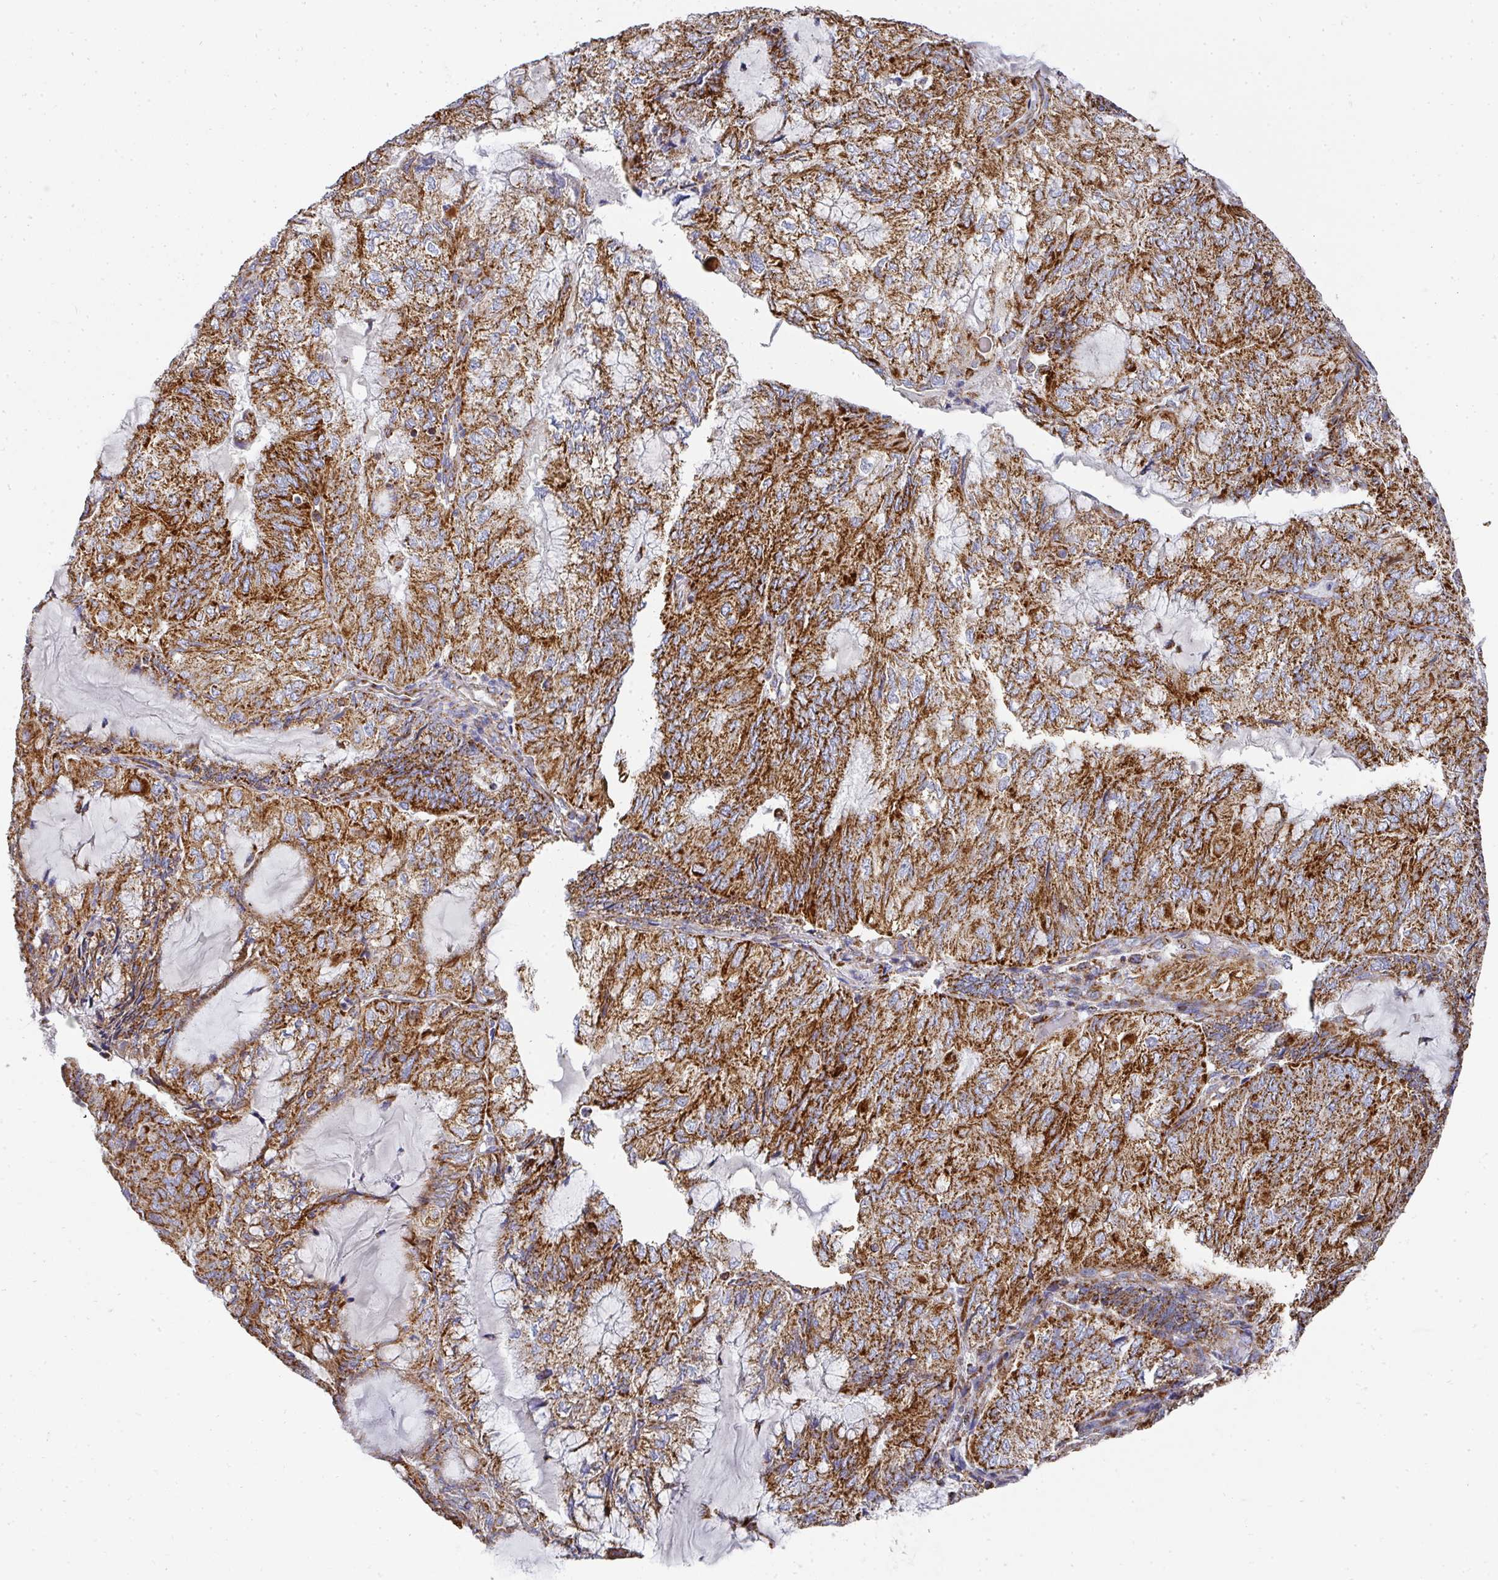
{"staining": {"intensity": "strong", "quantity": ">75%", "location": "cytoplasmic/membranous"}, "tissue": "endometrial cancer", "cell_type": "Tumor cells", "image_type": "cancer", "snomed": [{"axis": "morphology", "description": "Adenocarcinoma, NOS"}, {"axis": "topography", "description": "Endometrium"}], "caption": "Endometrial adenocarcinoma was stained to show a protein in brown. There is high levels of strong cytoplasmic/membranous positivity in approximately >75% of tumor cells. Using DAB (3,3'-diaminobenzidine) (brown) and hematoxylin (blue) stains, captured at high magnification using brightfield microscopy.", "gene": "UQCRFS1", "patient": {"sex": "female", "age": 81}}